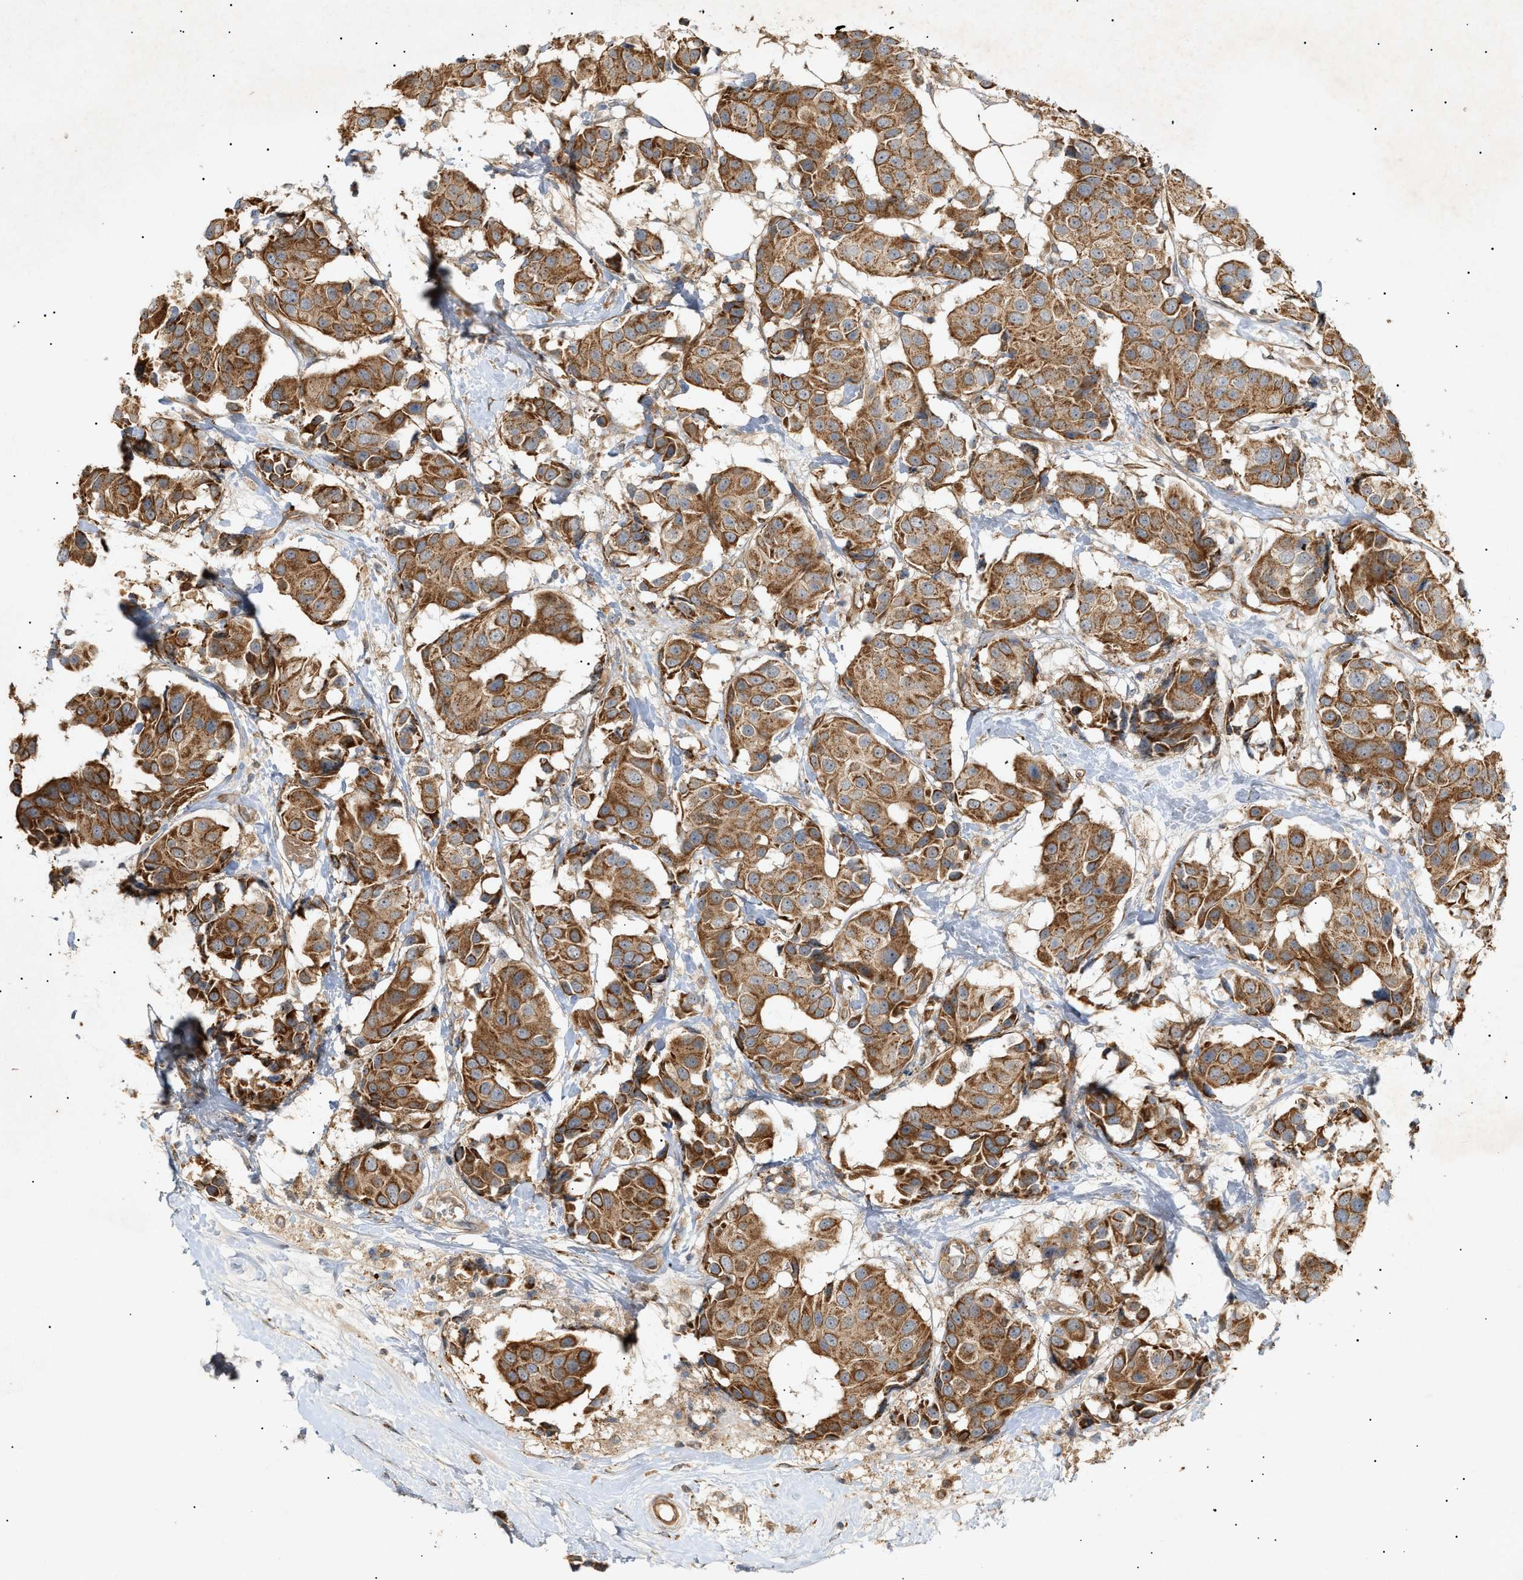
{"staining": {"intensity": "moderate", "quantity": ">75%", "location": "cytoplasmic/membranous"}, "tissue": "breast cancer", "cell_type": "Tumor cells", "image_type": "cancer", "snomed": [{"axis": "morphology", "description": "Normal tissue, NOS"}, {"axis": "morphology", "description": "Duct carcinoma"}, {"axis": "topography", "description": "Breast"}], "caption": "Protein staining displays moderate cytoplasmic/membranous positivity in about >75% of tumor cells in invasive ductal carcinoma (breast).", "gene": "MTCH1", "patient": {"sex": "female", "age": 39}}